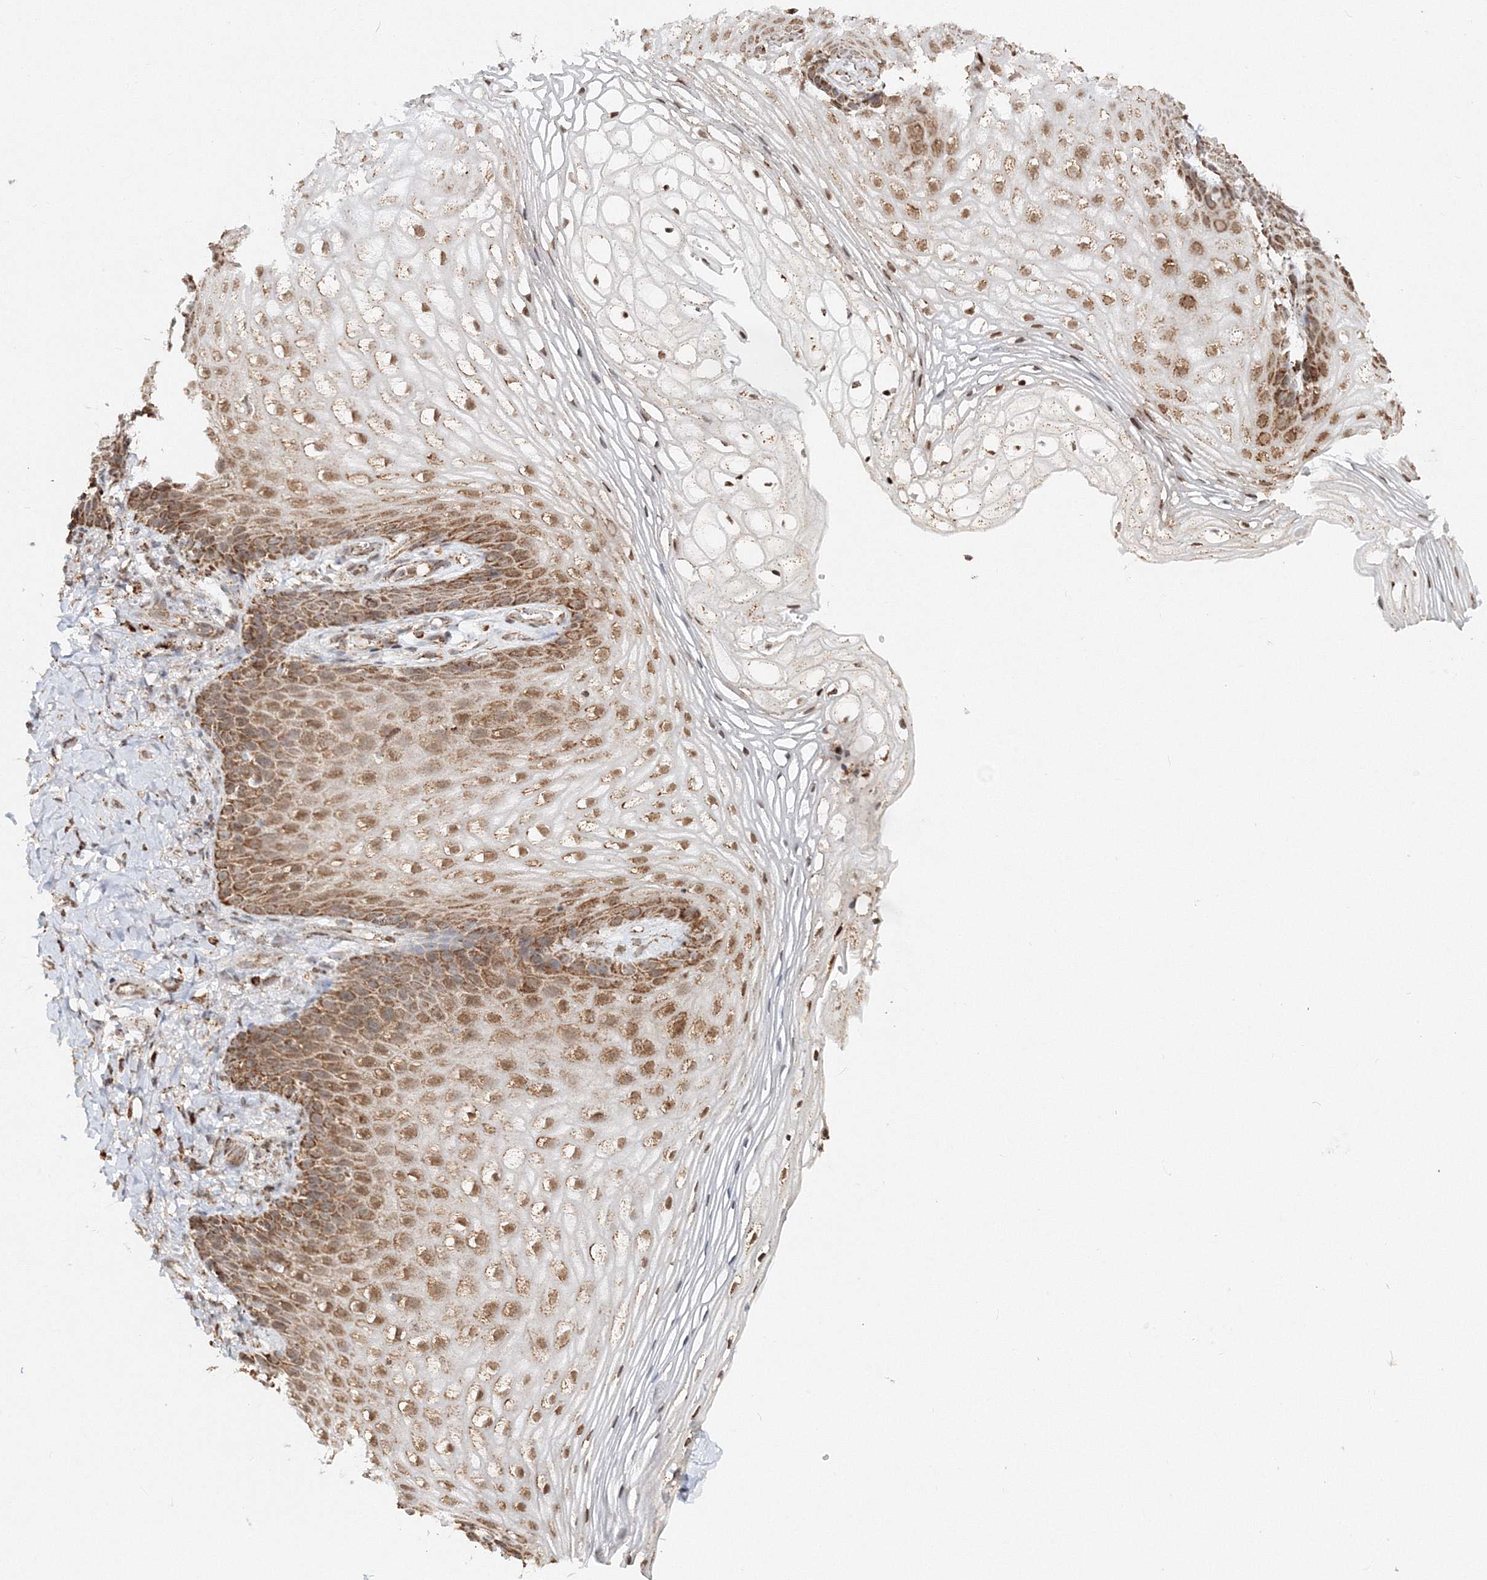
{"staining": {"intensity": "moderate", "quantity": ">75%", "location": "cytoplasmic/membranous,nuclear"}, "tissue": "vagina", "cell_type": "Squamous epithelial cells", "image_type": "normal", "snomed": [{"axis": "morphology", "description": "Normal tissue, NOS"}, {"axis": "topography", "description": "Vagina"}], "caption": "Squamous epithelial cells show medium levels of moderate cytoplasmic/membranous,nuclear expression in approximately >75% of cells in benign human vagina. Using DAB (3,3'-diaminobenzidine) (brown) and hematoxylin (blue) stains, captured at high magnification using brightfield microscopy.", "gene": "PSMD6", "patient": {"sex": "female", "age": 60}}